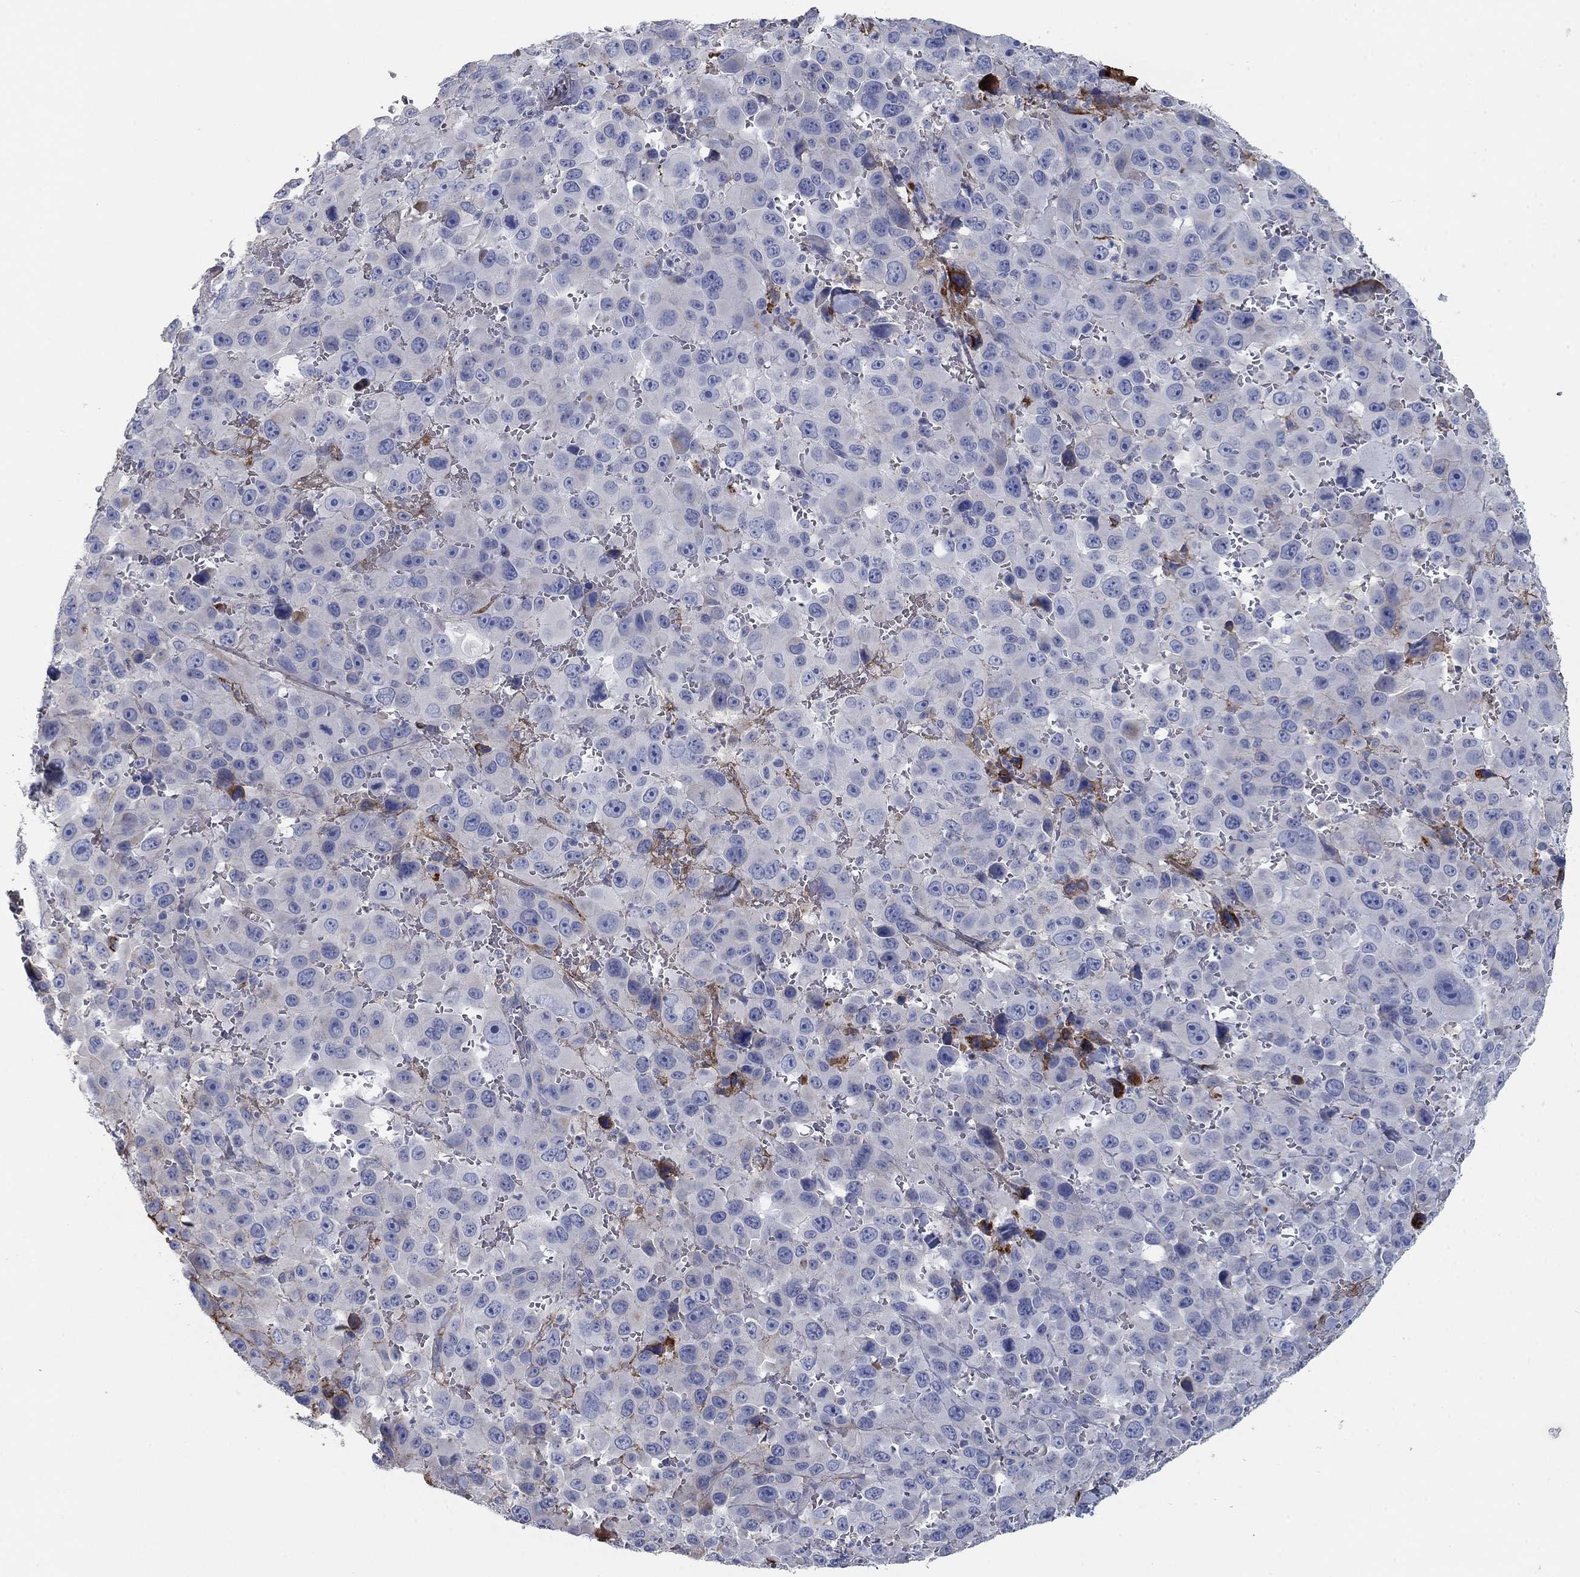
{"staining": {"intensity": "negative", "quantity": "none", "location": "none"}, "tissue": "melanoma", "cell_type": "Tumor cells", "image_type": "cancer", "snomed": [{"axis": "morphology", "description": "Malignant melanoma, NOS"}, {"axis": "topography", "description": "Skin"}], "caption": "Immunohistochemistry image of human melanoma stained for a protein (brown), which exhibits no positivity in tumor cells.", "gene": "APOC3", "patient": {"sex": "female", "age": 91}}